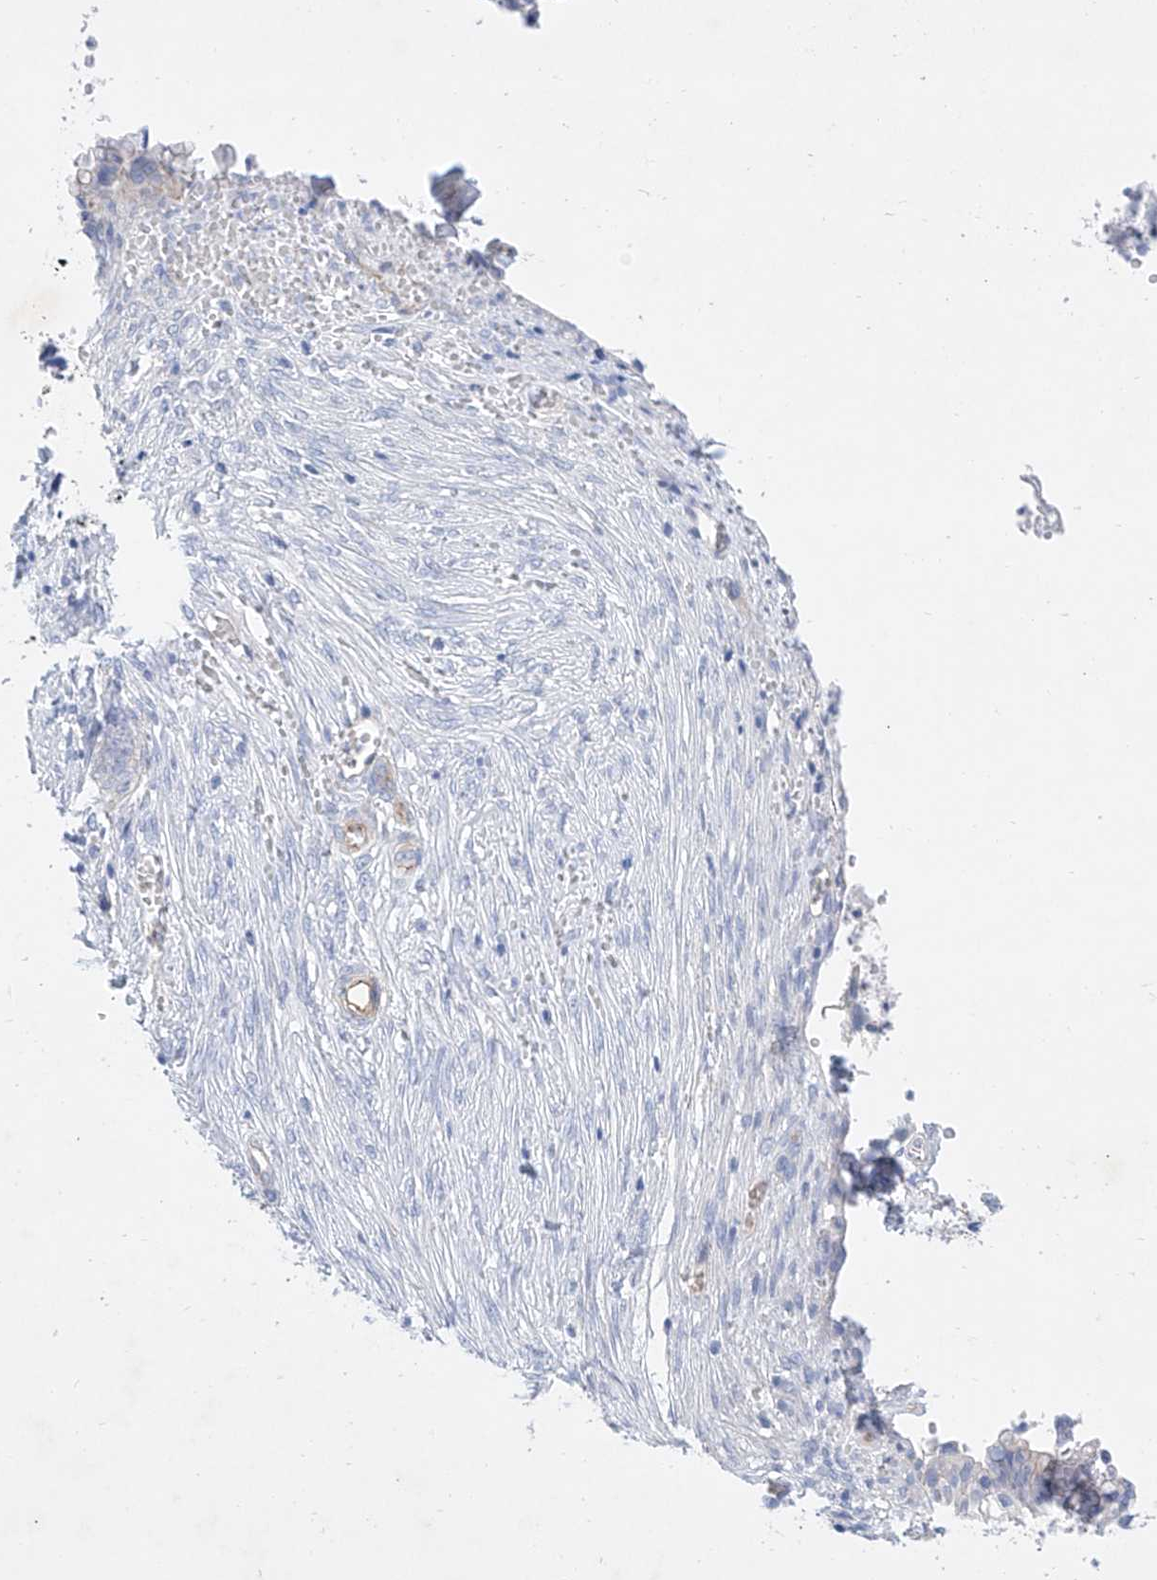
{"staining": {"intensity": "weak", "quantity": "<25%", "location": "cytoplasmic/membranous"}, "tissue": "cervical cancer", "cell_type": "Tumor cells", "image_type": "cancer", "snomed": [{"axis": "morphology", "description": "Adenocarcinoma, NOS"}, {"axis": "topography", "description": "Cervix"}], "caption": "Immunohistochemical staining of human cervical adenocarcinoma exhibits no significant positivity in tumor cells.", "gene": "SBSPON", "patient": {"sex": "female", "age": 44}}